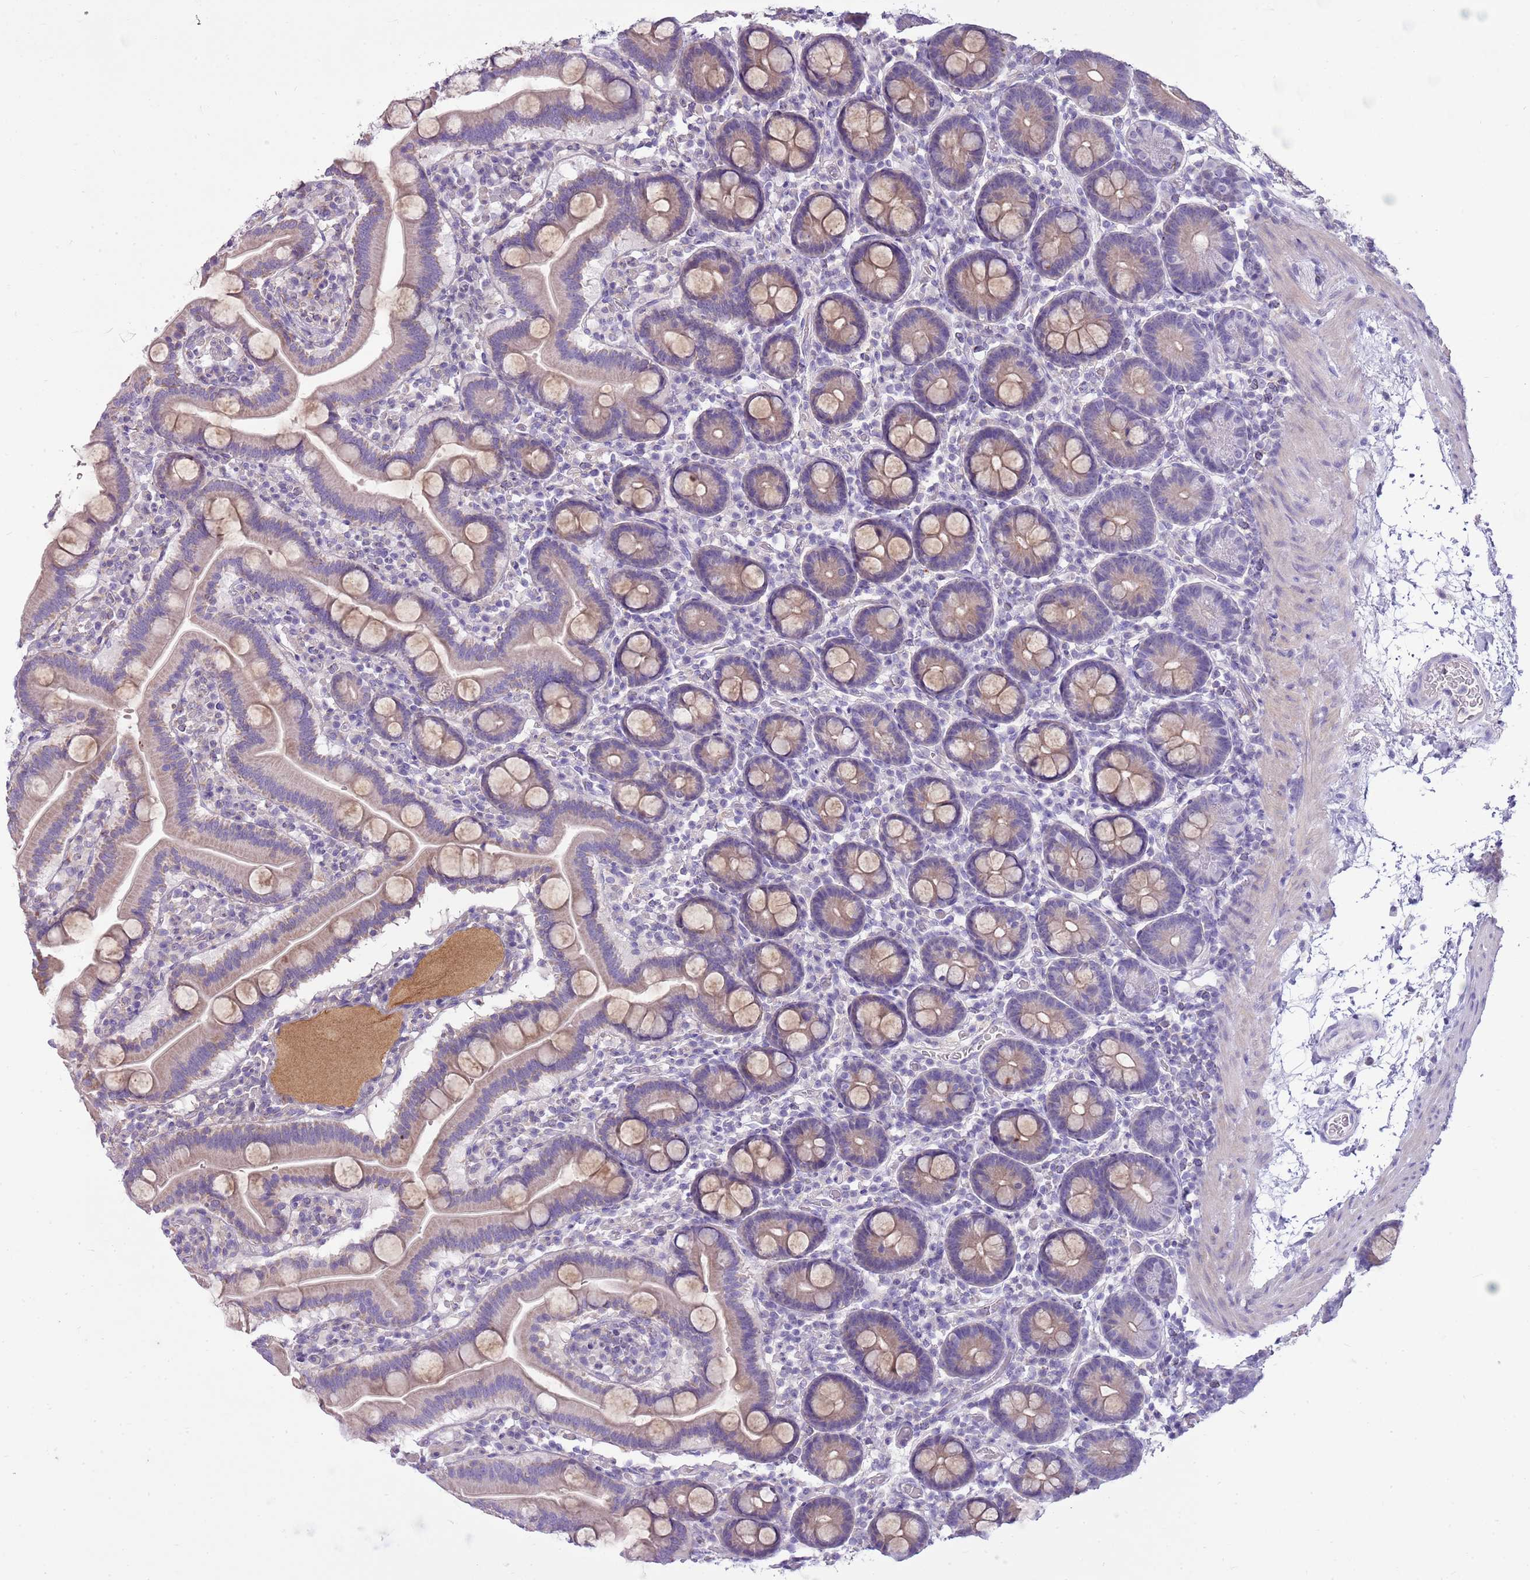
{"staining": {"intensity": "weak", "quantity": ">75%", "location": "cytoplasmic/membranous"}, "tissue": "duodenum", "cell_type": "Glandular cells", "image_type": "normal", "snomed": [{"axis": "morphology", "description": "Normal tissue, NOS"}, {"axis": "topography", "description": "Duodenum"}], "caption": "This histopathology image reveals immunohistochemistry staining of unremarkable duodenum, with low weak cytoplasmic/membranous staining in approximately >75% of glandular cells.", "gene": "CNPPD1", "patient": {"sex": "male", "age": 55}}